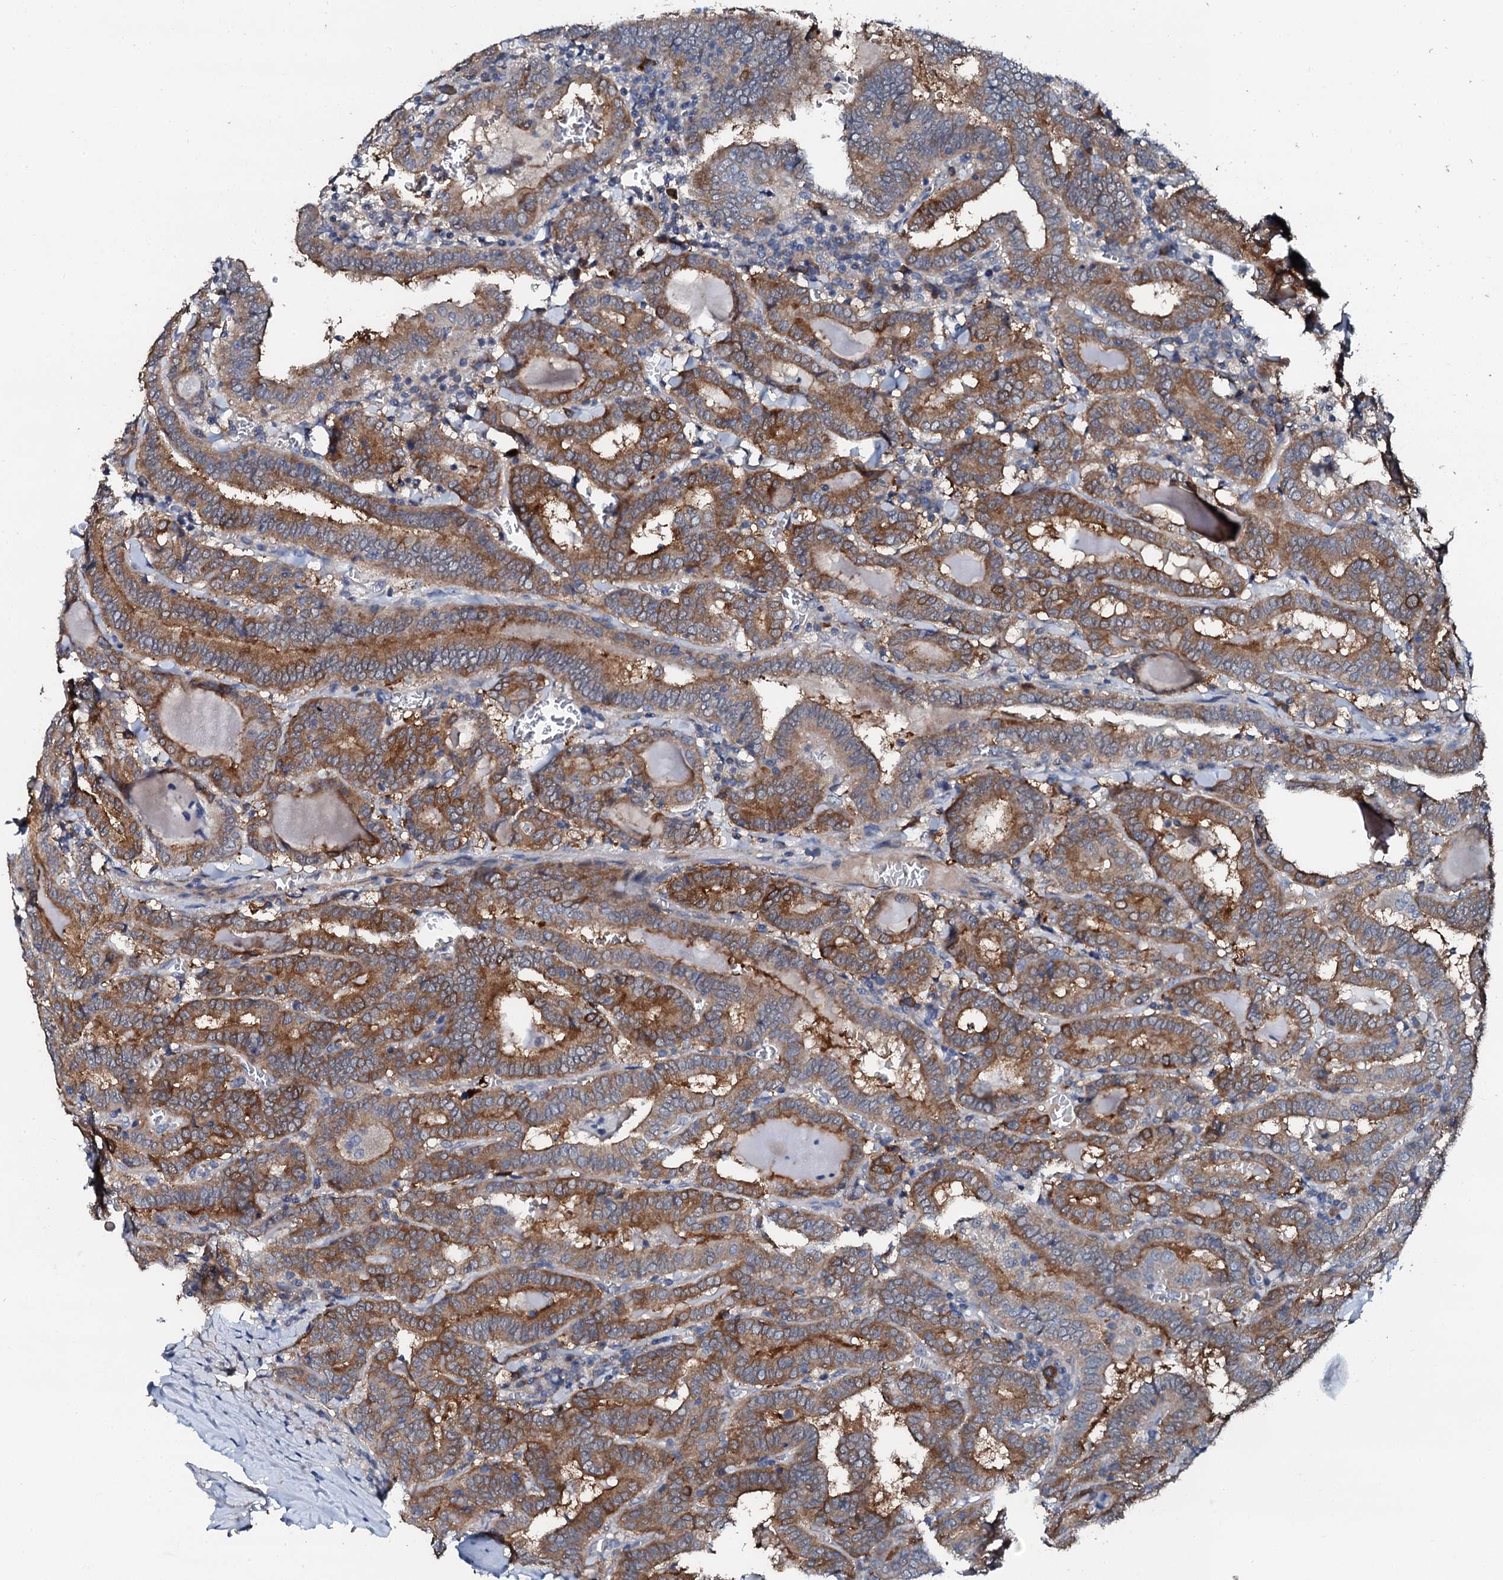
{"staining": {"intensity": "moderate", "quantity": ">75%", "location": "cytoplasmic/membranous"}, "tissue": "thyroid cancer", "cell_type": "Tumor cells", "image_type": "cancer", "snomed": [{"axis": "morphology", "description": "Papillary adenocarcinoma, NOS"}, {"axis": "topography", "description": "Thyroid gland"}], "caption": "A brown stain shows moderate cytoplasmic/membranous positivity of a protein in human thyroid cancer (papillary adenocarcinoma) tumor cells. (DAB (3,3'-diaminobenzidine) IHC, brown staining for protein, blue staining for nuclei).", "gene": "GFOD2", "patient": {"sex": "female", "age": 72}}